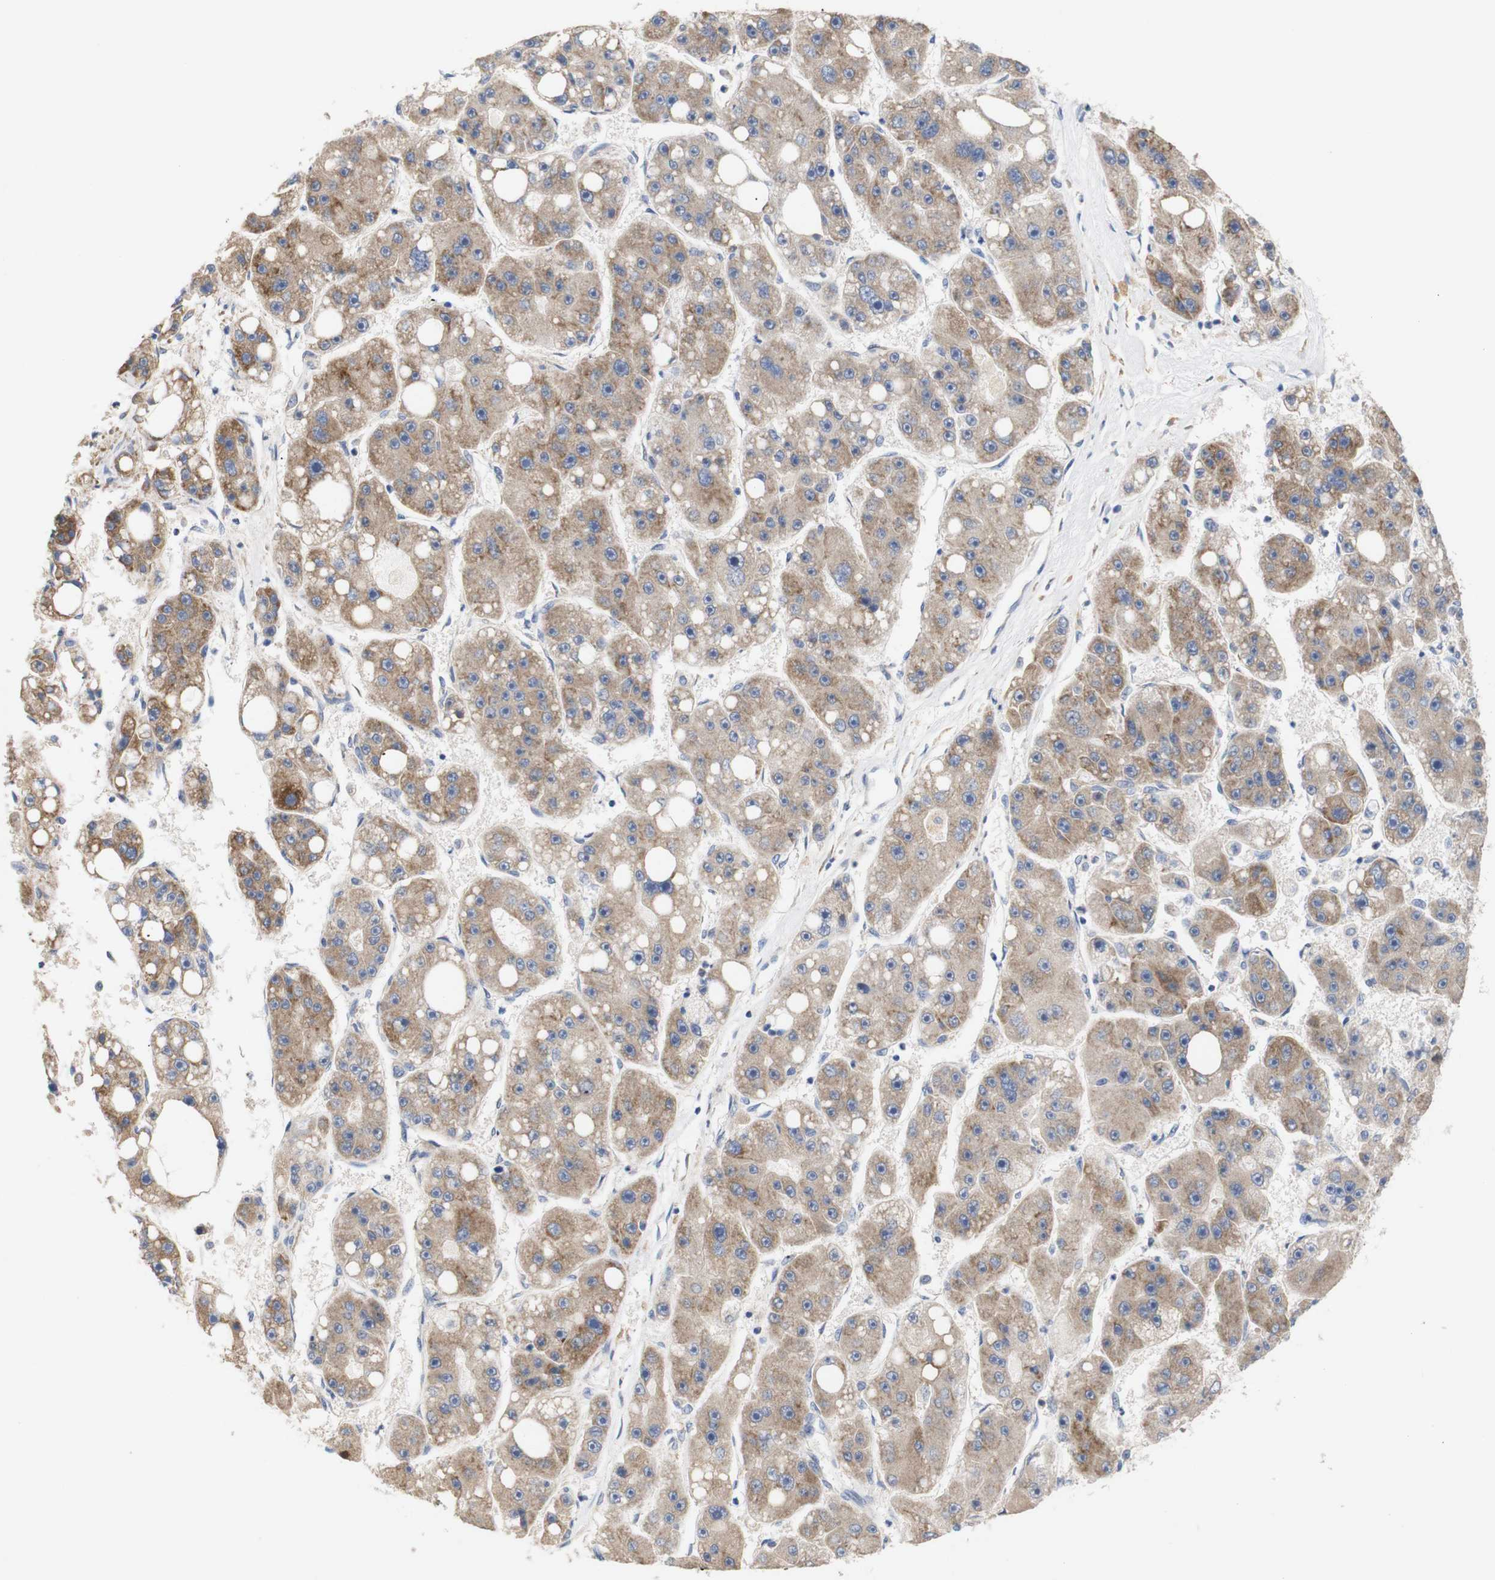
{"staining": {"intensity": "moderate", "quantity": ">75%", "location": "cytoplasmic/membranous"}, "tissue": "liver cancer", "cell_type": "Tumor cells", "image_type": "cancer", "snomed": [{"axis": "morphology", "description": "Carcinoma, Hepatocellular, NOS"}, {"axis": "topography", "description": "Liver"}], "caption": "Brown immunohistochemical staining in liver cancer demonstrates moderate cytoplasmic/membranous positivity in approximately >75% of tumor cells.", "gene": "TRIM5", "patient": {"sex": "female", "age": 61}}